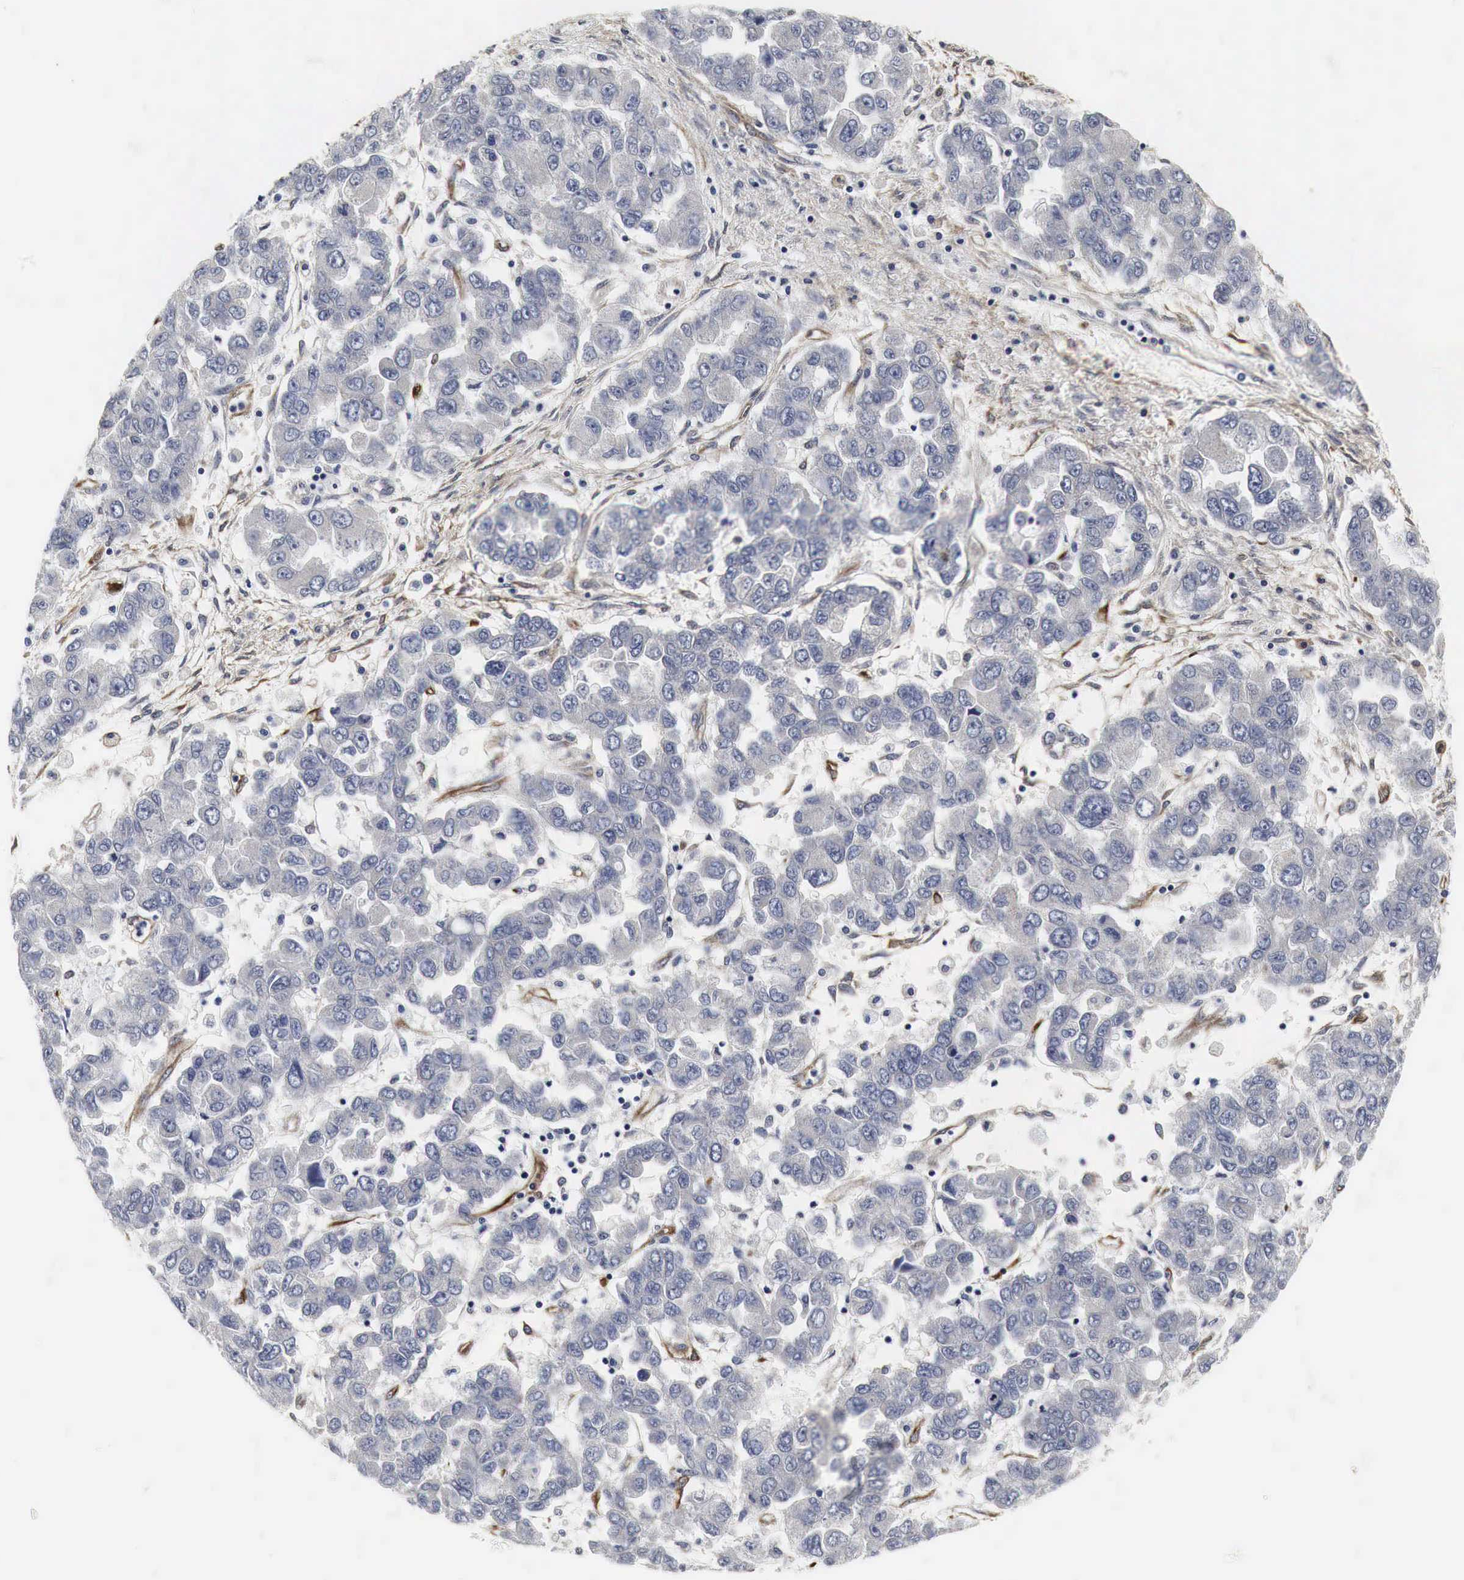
{"staining": {"intensity": "negative", "quantity": "none", "location": "none"}, "tissue": "ovarian cancer", "cell_type": "Tumor cells", "image_type": "cancer", "snomed": [{"axis": "morphology", "description": "Cystadenocarcinoma, serous, NOS"}, {"axis": "topography", "description": "Ovary"}], "caption": "An IHC photomicrograph of ovarian serous cystadenocarcinoma is shown. There is no staining in tumor cells of ovarian serous cystadenocarcinoma.", "gene": "SPIN1", "patient": {"sex": "female", "age": 84}}